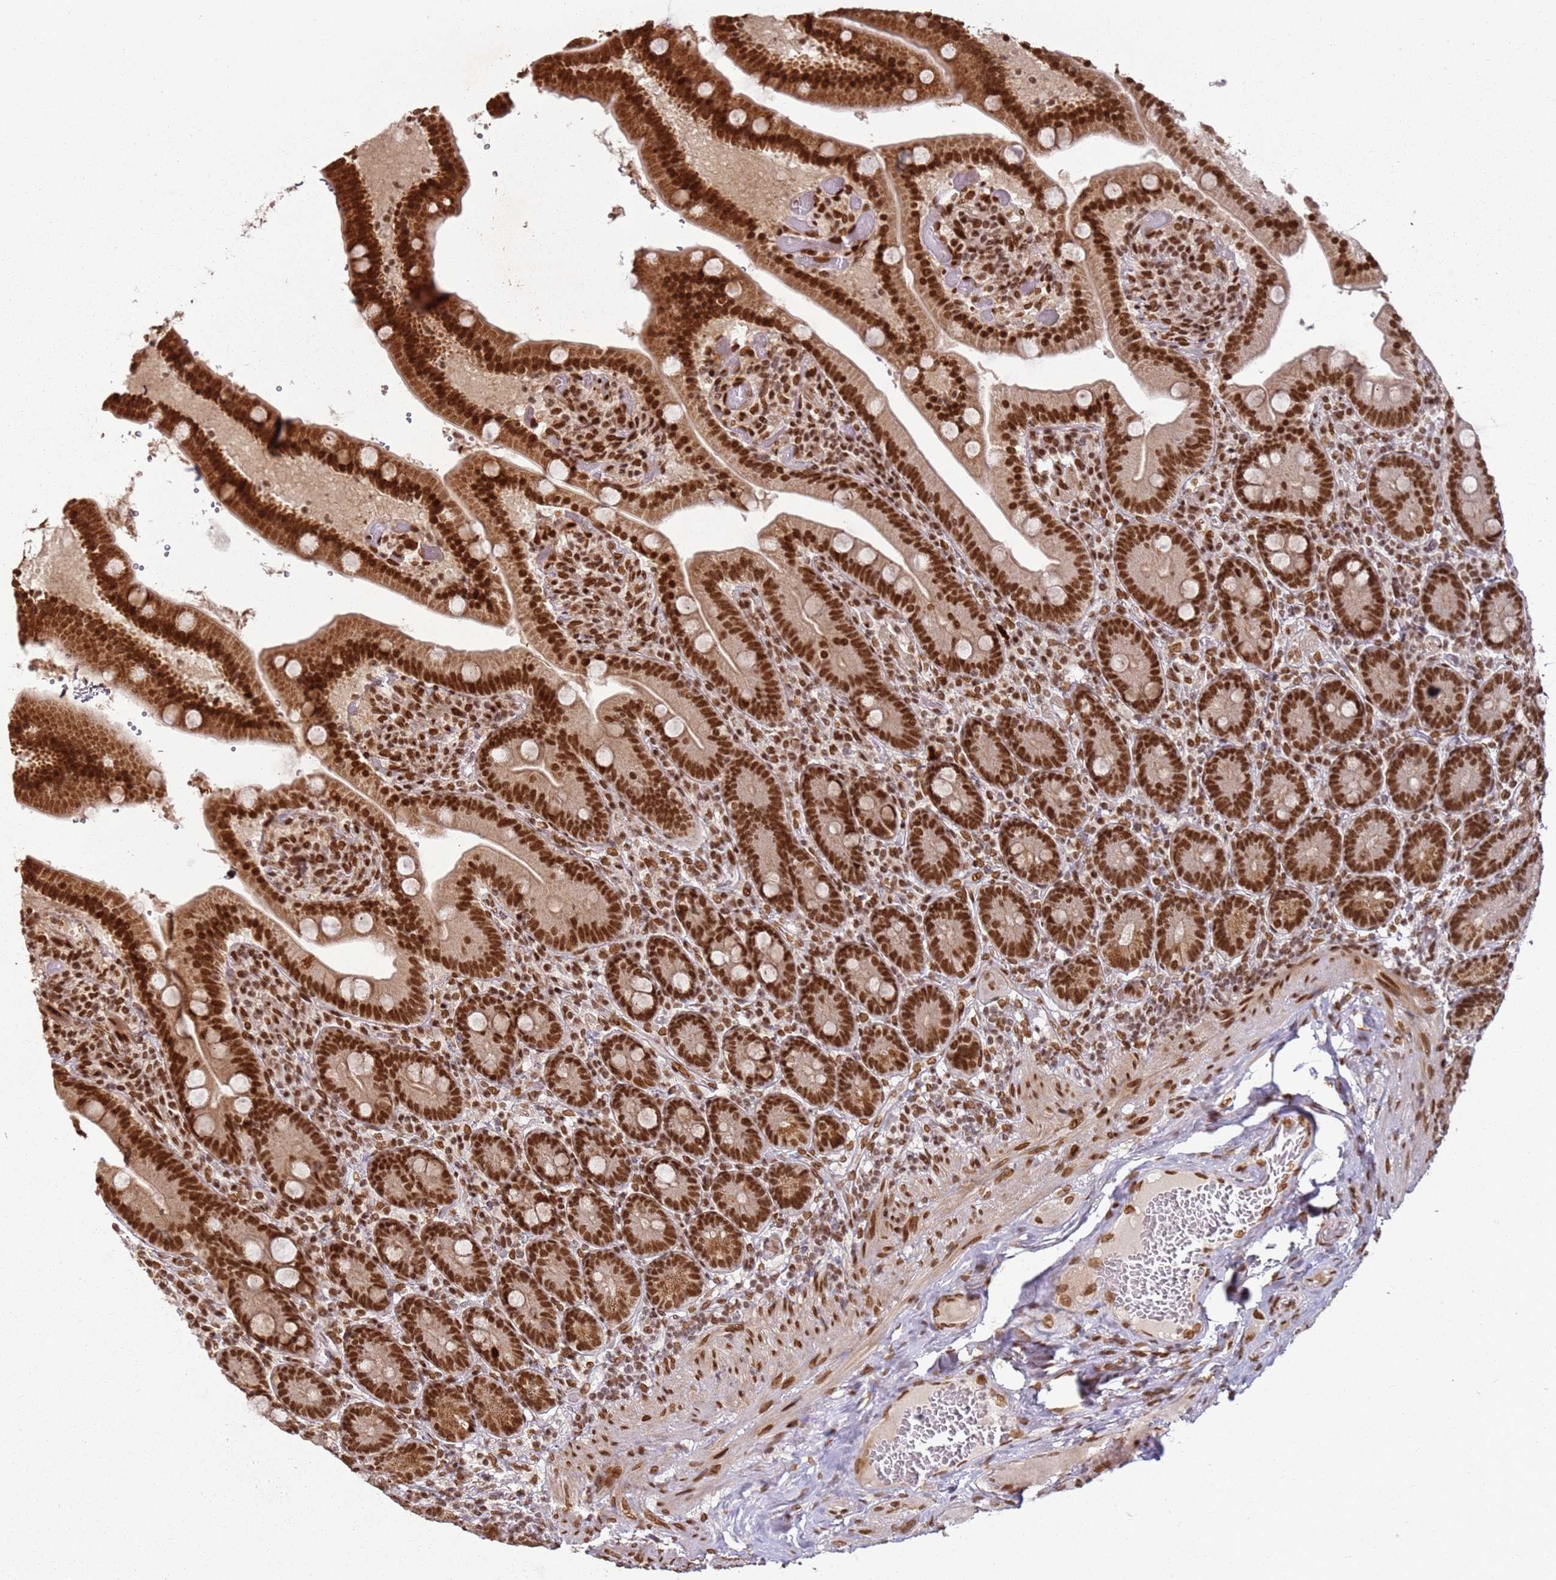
{"staining": {"intensity": "strong", "quantity": ">75%", "location": "nuclear"}, "tissue": "duodenum", "cell_type": "Glandular cells", "image_type": "normal", "snomed": [{"axis": "morphology", "description": "Normal tissue, NOS"}, {"axis": "topography", "description": "Duodenum"}], "caption": "Duodenum stained with DAB (3,3'-diaminobenzidine) immunohistochemistry shows high levels of strong nuclear expression in about >75% of glandular cells.", "gene": "TENT4A", "patient": {"sex": "female", "age": 62}}